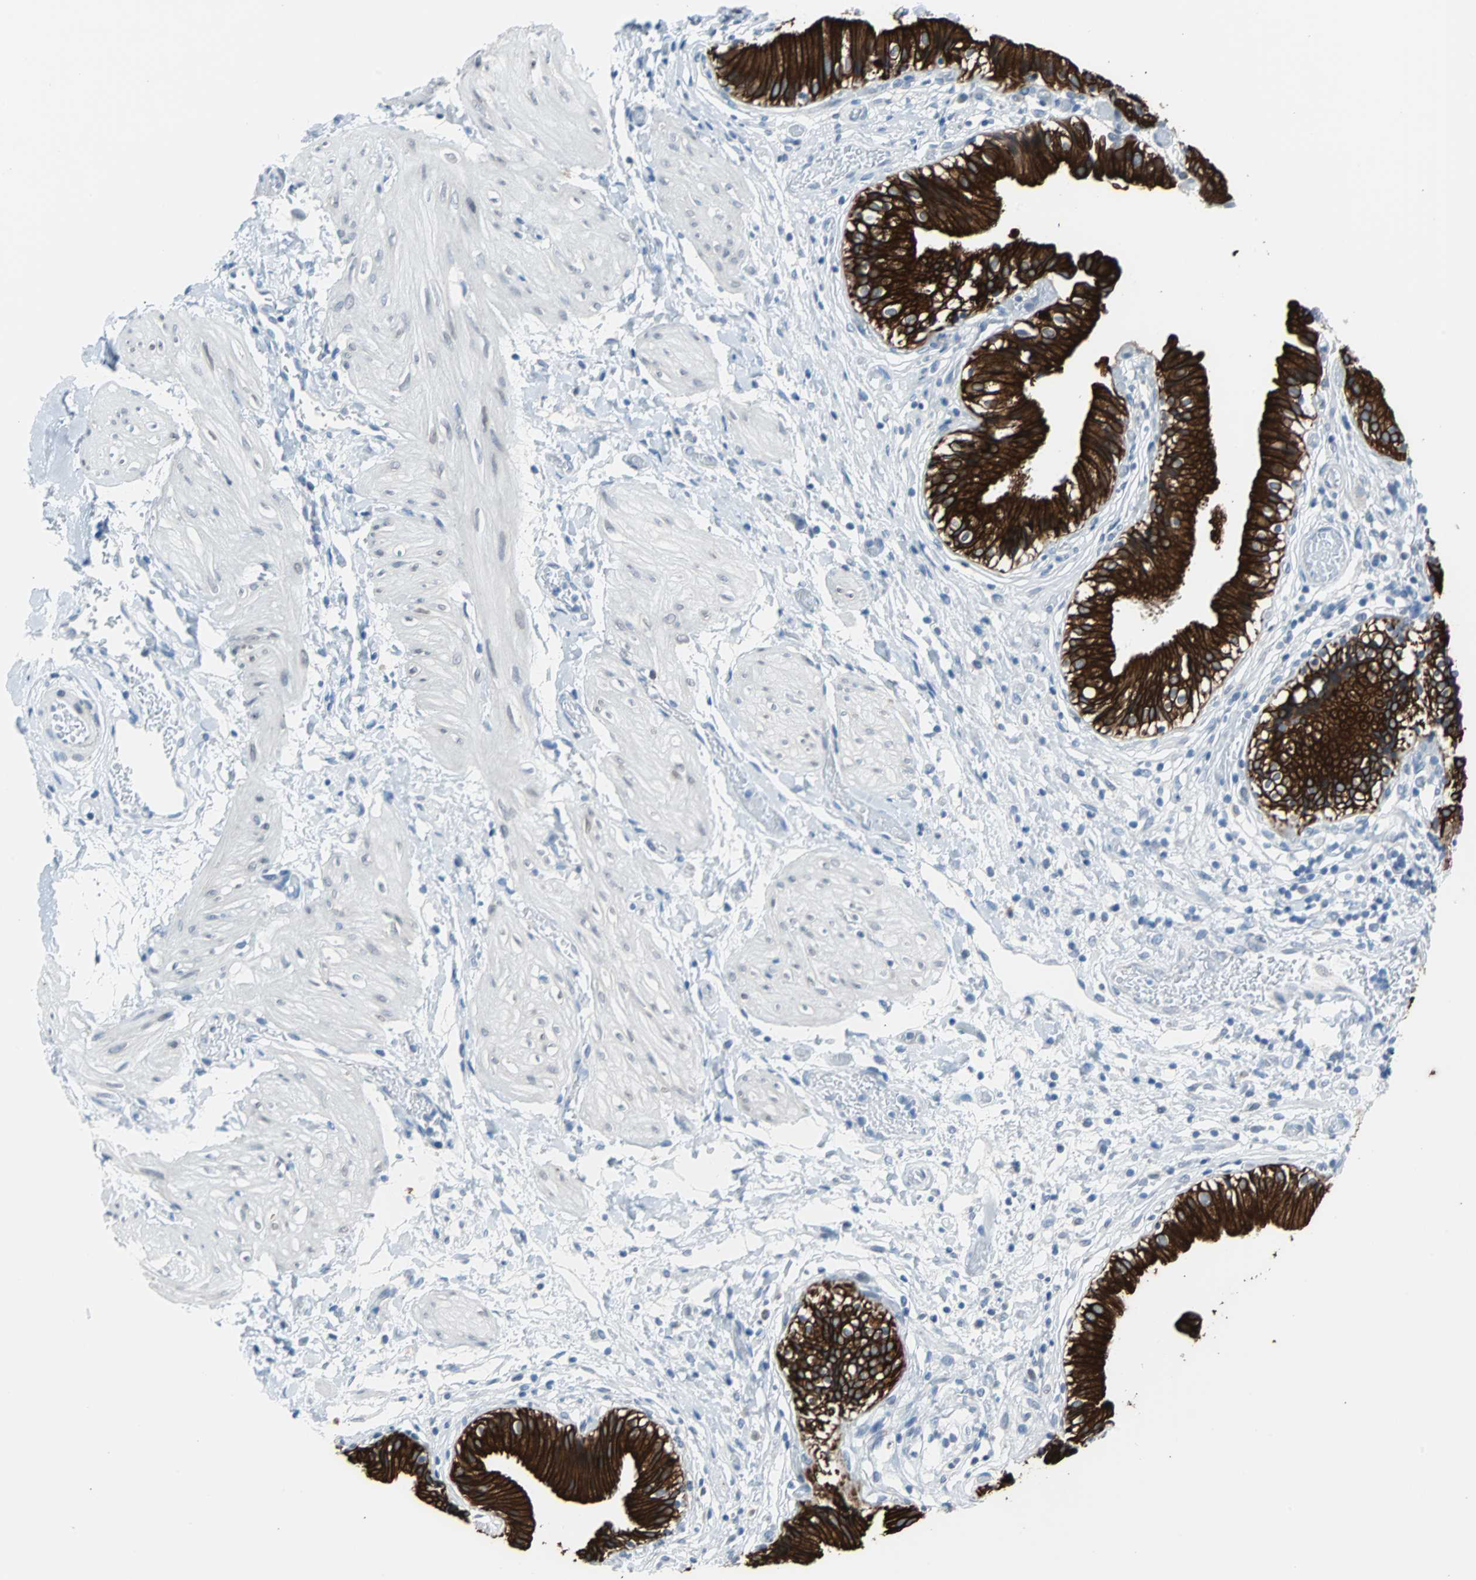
{"staining": {"intensity": "strong", "quantity": ">75%", "location": "cytoplasmic/membranous"}, "tissue": "gallbladder", "cell_type": "Glandular cells", "image_type": "normal", "snomed": [{"axis": "morphology", "description": "Normal tissue, NOS"}, {"axis": "topography", "description": "Gallbladder"}], "caption": "Gallbladder stained with a brown dye shows strong cytoplasmic/membranous positive expression in about >75% of glandular cells.", "gene": "KRT7", "patient": {"sex": "male", "age": 65}}